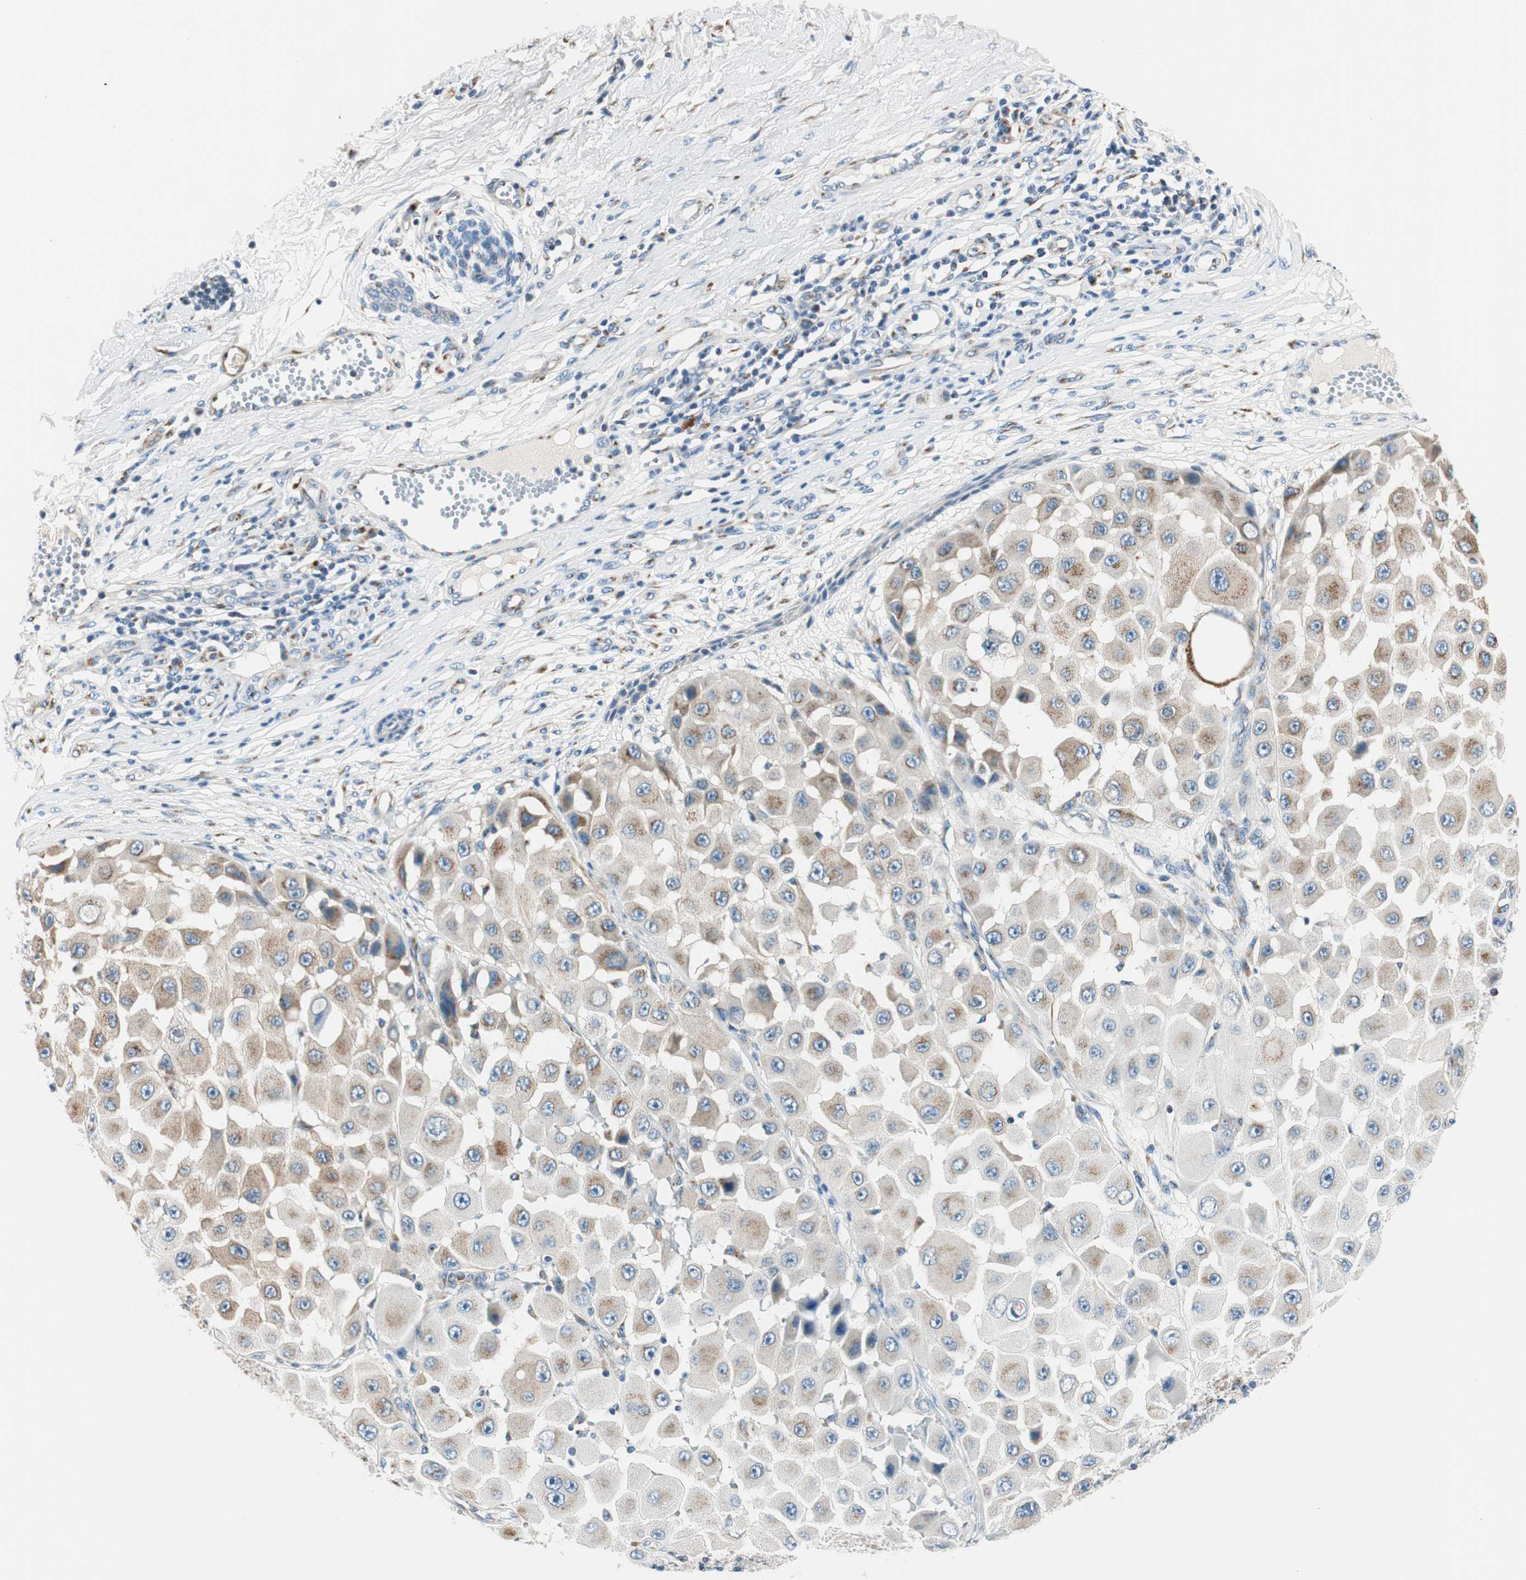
{"staining": {"intensity": "moderate", "quantity": "<25%", "location": "cytoplasmic/membranous"}, "tissue": "melanoma", "cell_type": "Tumor cells", "image_type": "cancer", "snomed": [{"axis": "morphology", "description": "Malignant melanoma, NOS"}, {"axis": "topography", "description": "Skin"}], "caption": "Brown immunohistochemical staining in human melanoma demonstrates moderate cytoplasmic/membranous expression in approximately <25% of tumor cells.", "gene": "TMF1", "patient": {"sex": "female", "age": 81}}